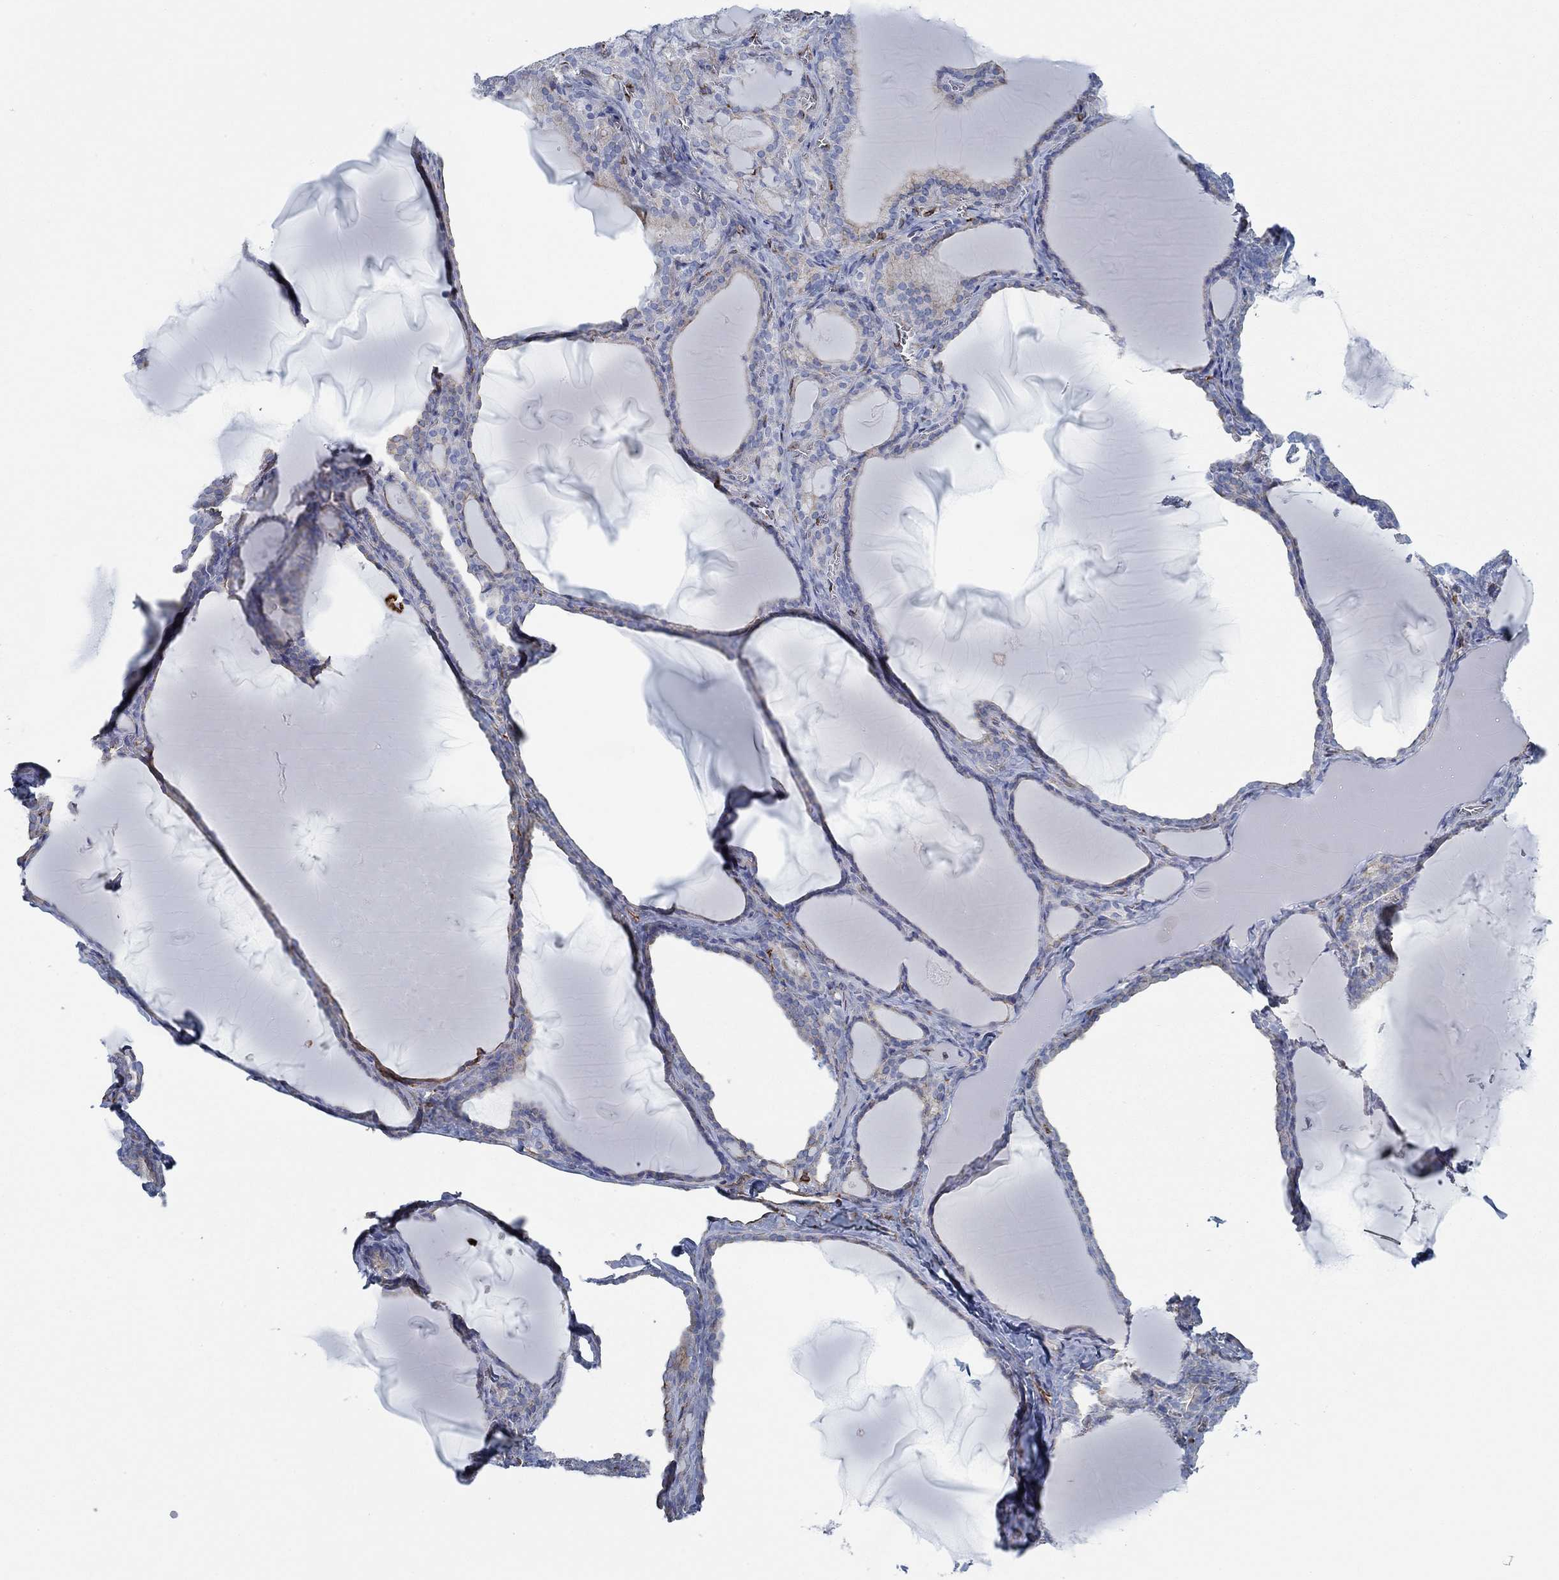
{"staining": {"intensity": "strong", "quantity": "<25%", "location": "cytoplasmic/membranous"}, "tissue": "thyroid gland", "cell_type": "Glandular cells", "image_type": "normal", "snomed": [{"axis": "morphology", "description": "Normal tissue, NOS"}, {"axis": "morphology", "description": "Hyperplasia, NOS"}, {"axis": "topography", "description": "Thyroid gland"}], "caption": "An immunohistochemistry histopathology image of unremarkable tissue is shown. Protein staining in brown labels strong cytoplasmic/membranous positivity in thyroid gland within glandular cells.", "gene": "STC2", "patient": {"sex": "female", "age": 27}}